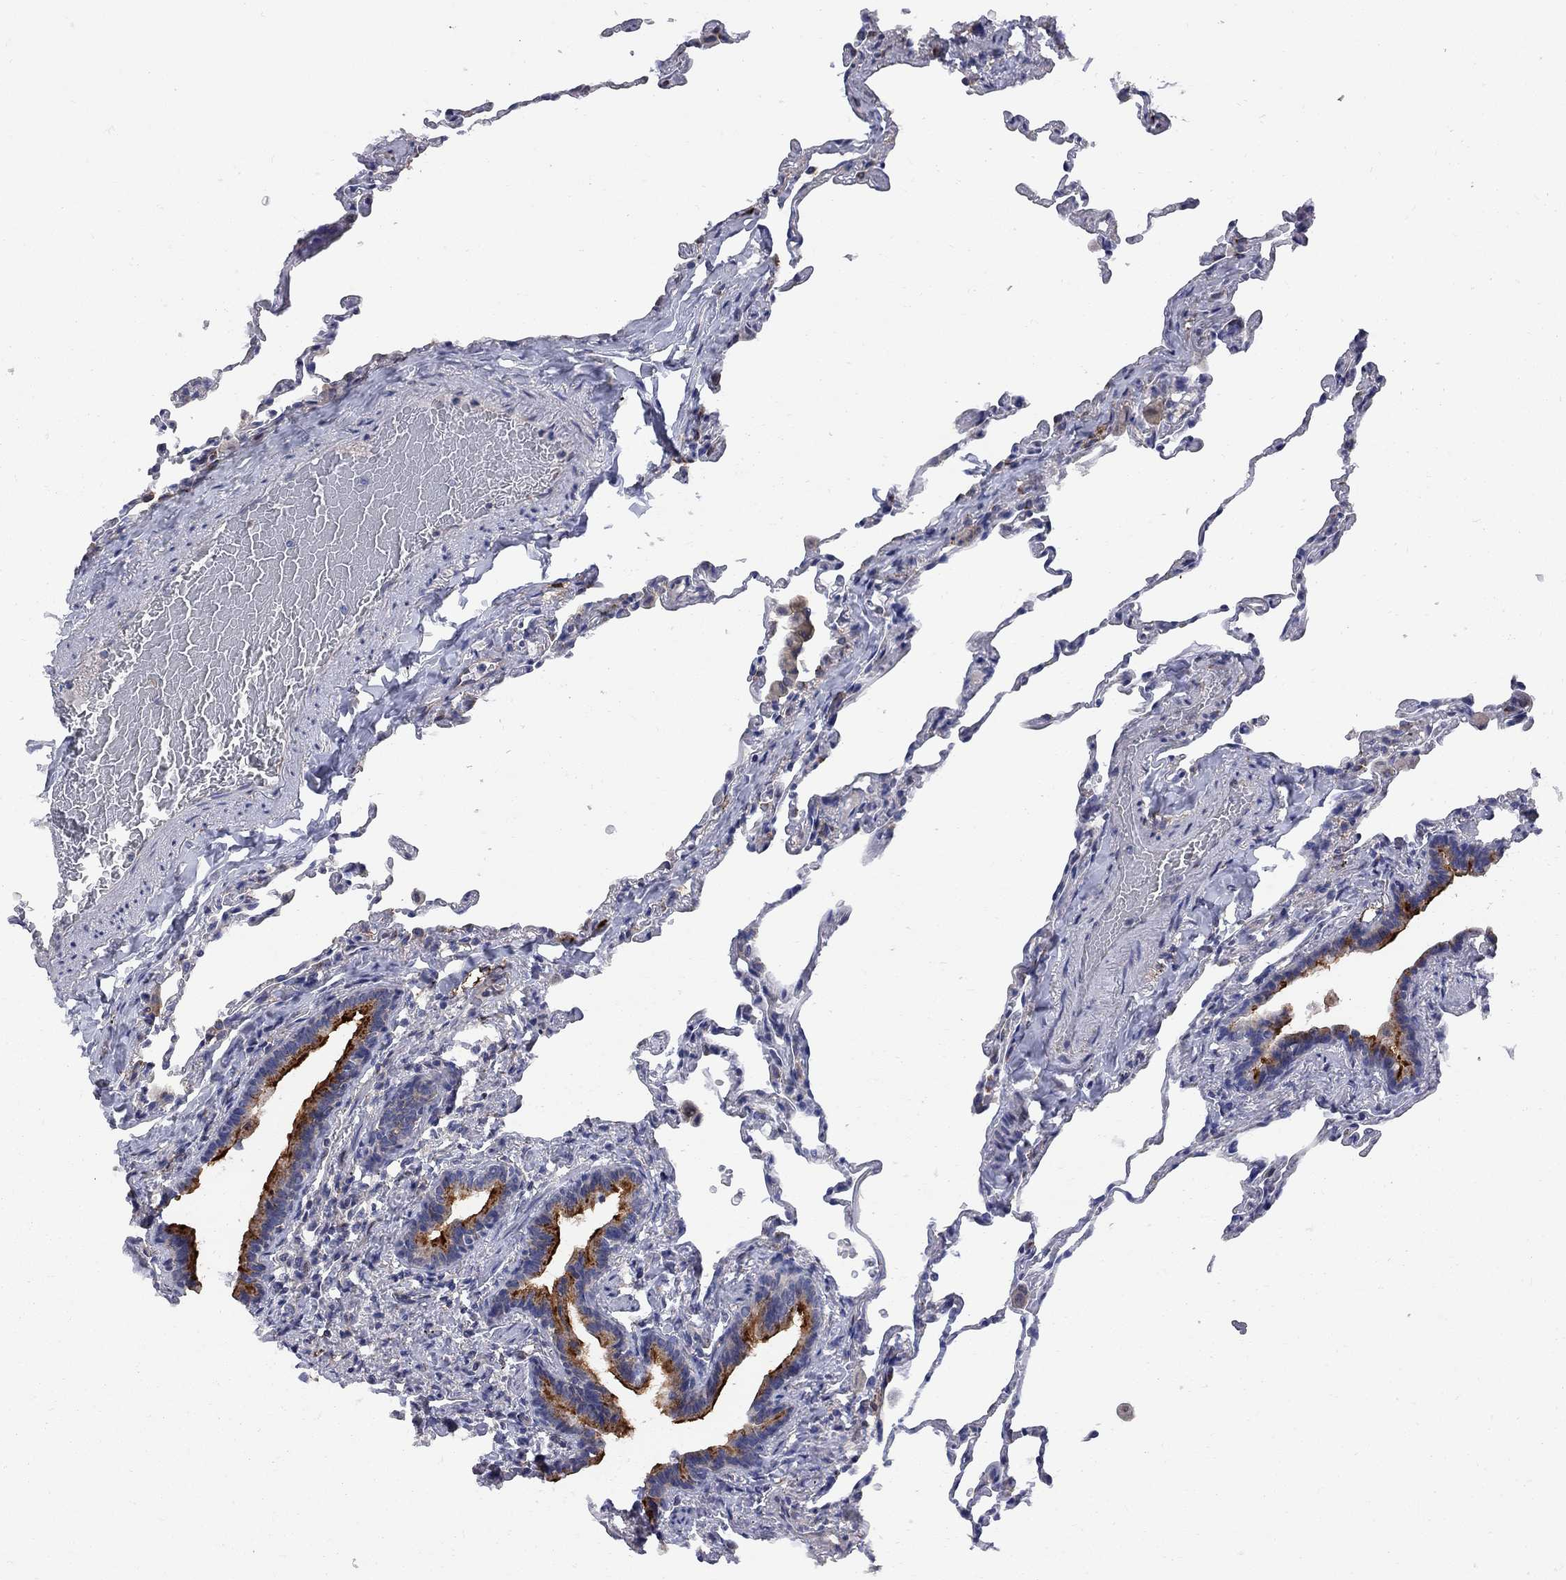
{"staining": {"intensity": "negative", "quantity": "none", "location": "none"}, "tissue": "lung", "cell_type": "Alveolar cells", "image_type": "normal", "snomed": [{"axis": "morphology", "description": "Normal tissue, NOS"}, {"axis": "topography", "description": "Lung"}], "caption": "A high-resolution photomicrograph shows IHC staining of benign lung, which demonstrates no significant positivity in alveolar cells.", "gene": "MTHFR", "patient": {"sex": "female", "age": 57}}